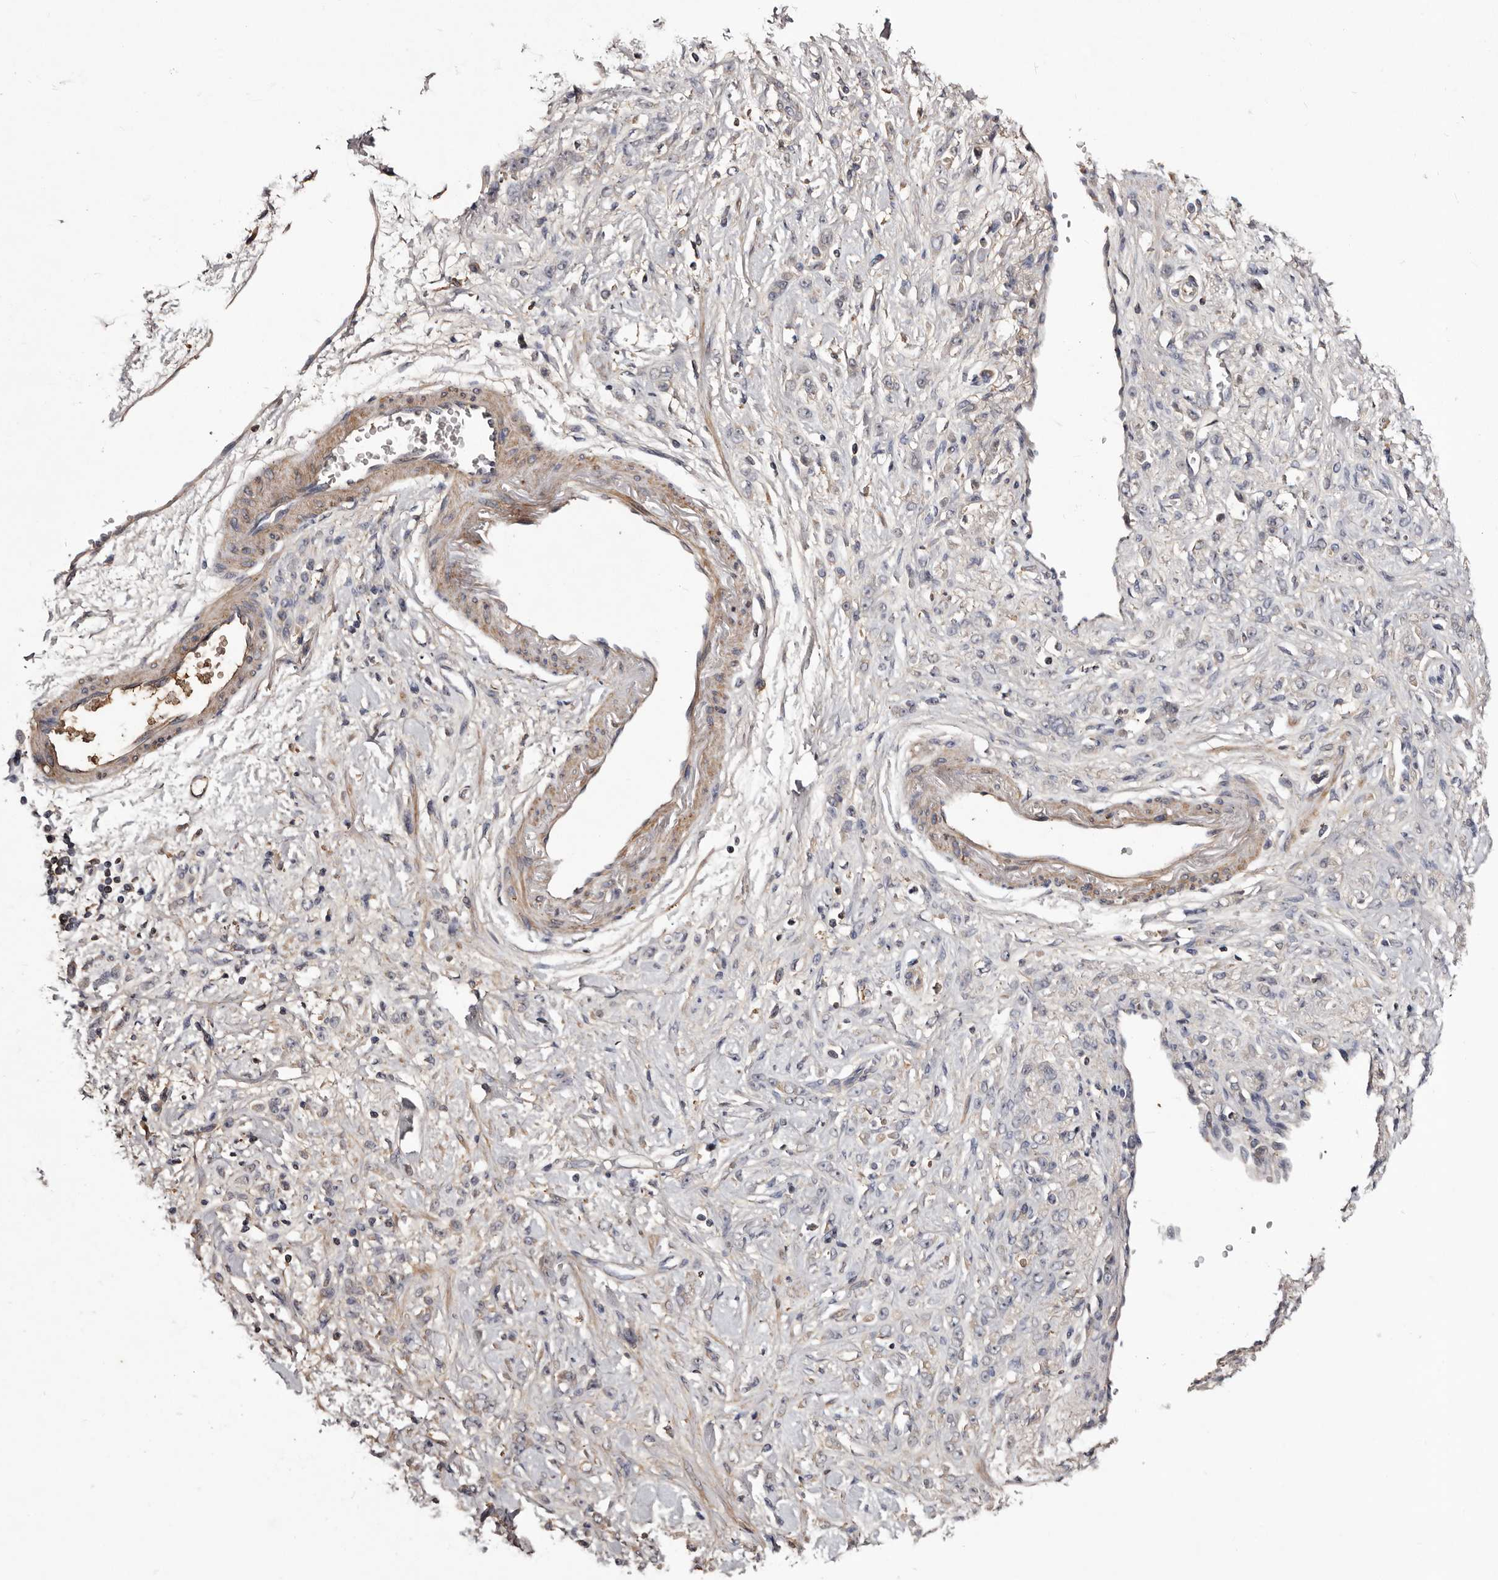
{"staining": {"intensity": "negative", "quantity": "none", "location": "none"}, "tissue": "stomach cancer", "cell_type": "Tumor cells", "image_type": "cancer", "snomed": [{"axis": "morphology", "description": "Normal tissue, NOS"}, {"axis": "morphology", "description": "Adenocarcinoma, NOS"}, {"axis": "topography", "description": "Stomach"}], "caption": "Protein analysis of stomach cancer shows no significant staining in tumor cells.", "gene": "CYP1B1", "patient": {"sex": "male", "age": 82}}